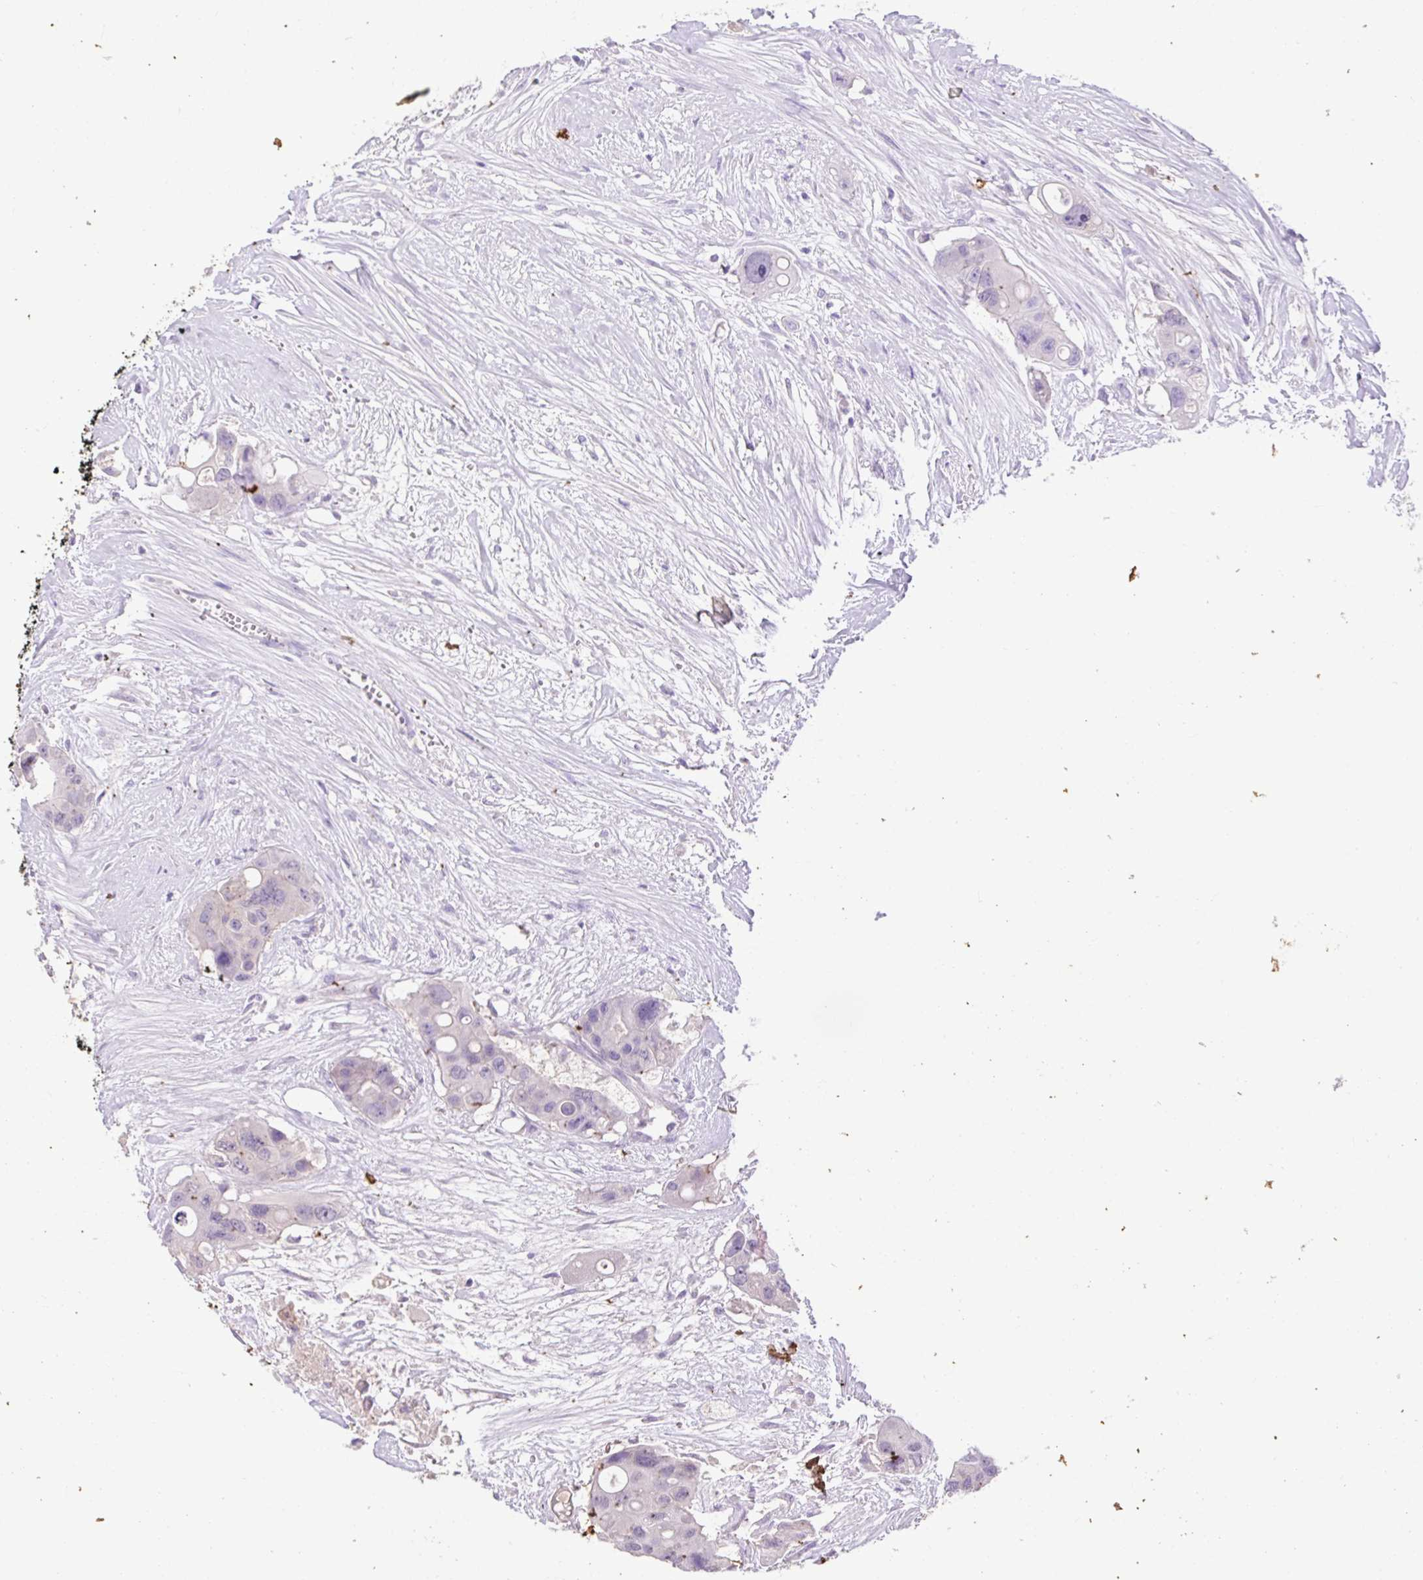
{"staining": {"intensity": "negative", "quantity": "none", "location": "none"}, "tissue": "colorectal cancer", "cell_type": "Tumor cells", "image_type": "cancer", "snomed": [{"axis": "morphology", "description": "Adenocarcinoma, NOS"}, {"axis": "topography", "description": "Colon"}], "caption": "Tumor cells show no significant staining in colorectal adenocarcinoma. (DAB IHC, high magnification).", "gene": "LRTM2", "patient": {"sex": "male", "age": 77}}